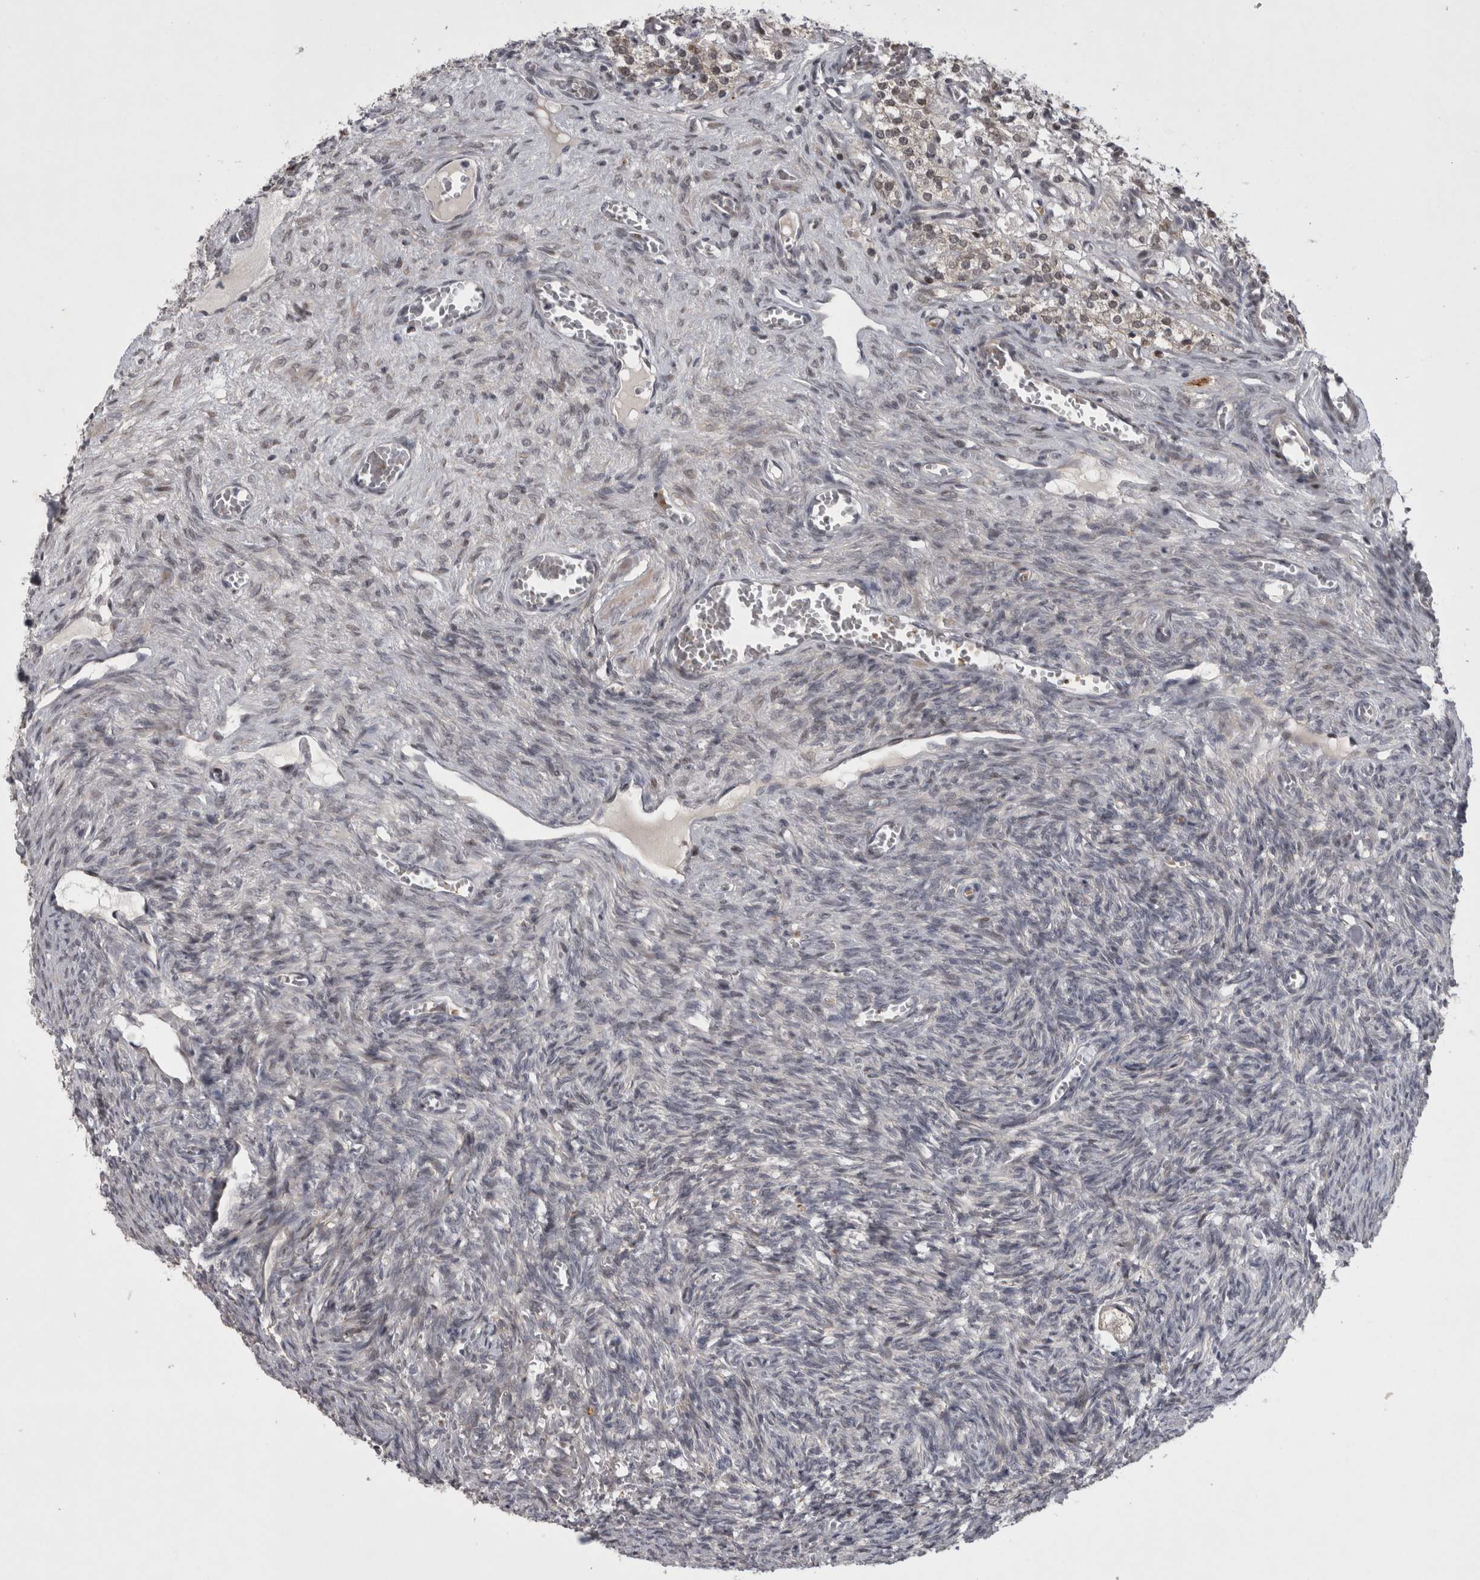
{"staining": {"intensity": "negative", "quantity": "none", "location": "none"}, "tissue": "ovary", "cell_type": "Follicle cells", "image_type": "normal", "snomed": [{"axis": "morphology", "description": "Normal tissue, NOS"}, {"axis": "topography", "description": "Ovary"}], "caption": "Follicle cells are negative for brown protein staining in benign ovary. The staining is performed using DAB (3,3'-diaminobenzidine) brown chromogen with nuclei counter-stained in using hematoxylin.", "gene": "IFI44", "patient": {"sex": "female", "age": 27}}